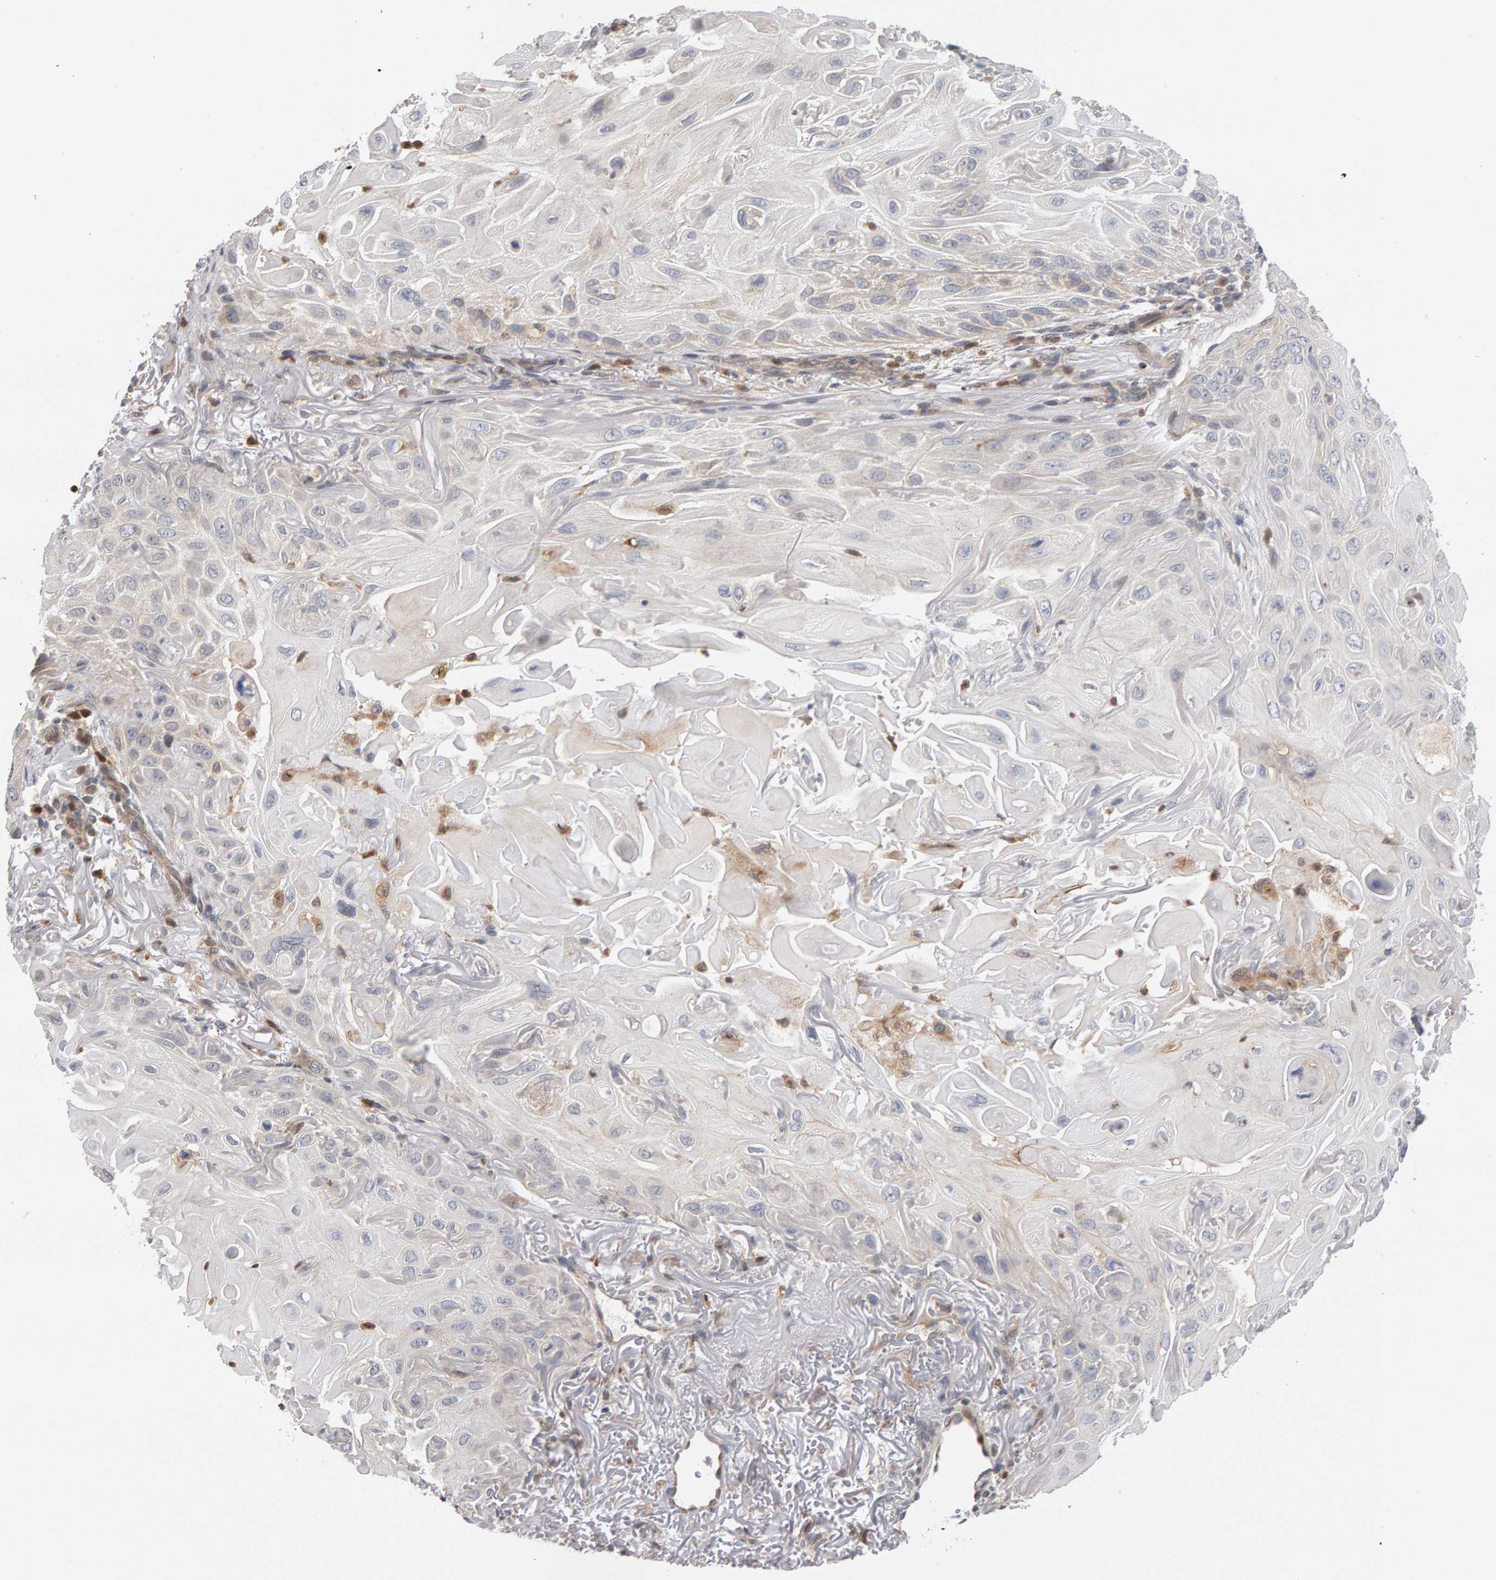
{"staining": {"intensity": "negative", "quantity": "none", "location": "none"}, "tissue": "skin cancer", "cell_type": "Tumor cells", "image_type": "cancer", "snomed": [{"axis": "morphology", "description": "Squamous cell carcinoma, NOS"}, {"axis": "topography", "description": "Skin"}], "caption": "Immunohistochemical staining of human skin cancer displays no significant positivity in tumor cells. (DAB (3,3'-diaminobenzidine) immunohistochemistry visualized using brightfield microscopy, high magnification).", "gene": "MSRA", "patient": {"sex": "female", "age": 77}}